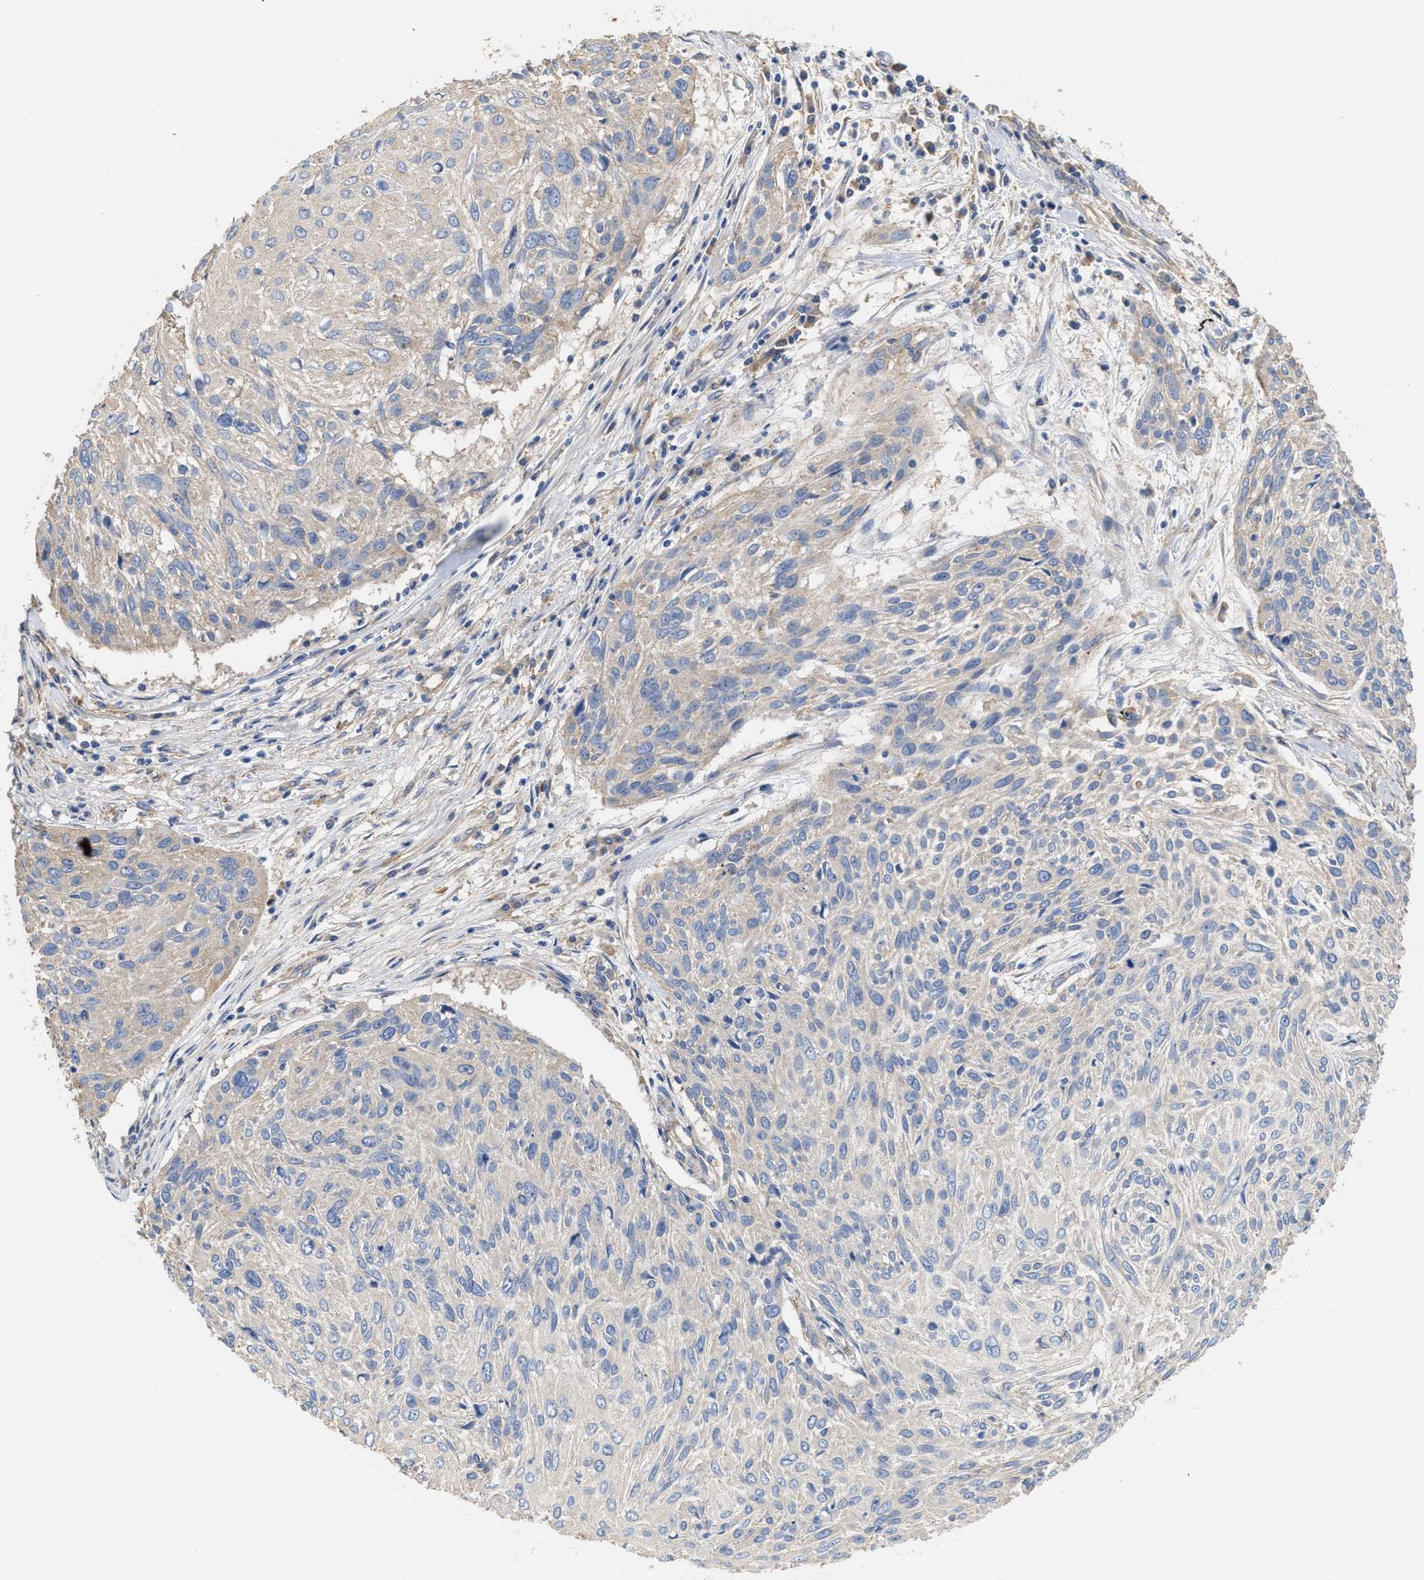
{"staining": {"intensity": "negative", "quantity": "none", "location": "none"}, "tissue": "cervical cancer", "cell_type": "Tumor cells", "image_type": "cancer", "snomed": [{"axis": "morphology", "description": "Squamous cell carcinoma, NOS"}, {"axis": "topography", "description": "Cervix"}], "caption": "The image displays no staining of tumor cells in cervical cancer (squamous cell carcinoma).", "gene": "KLB", "patient": {"sex": "female", "age": 51}}